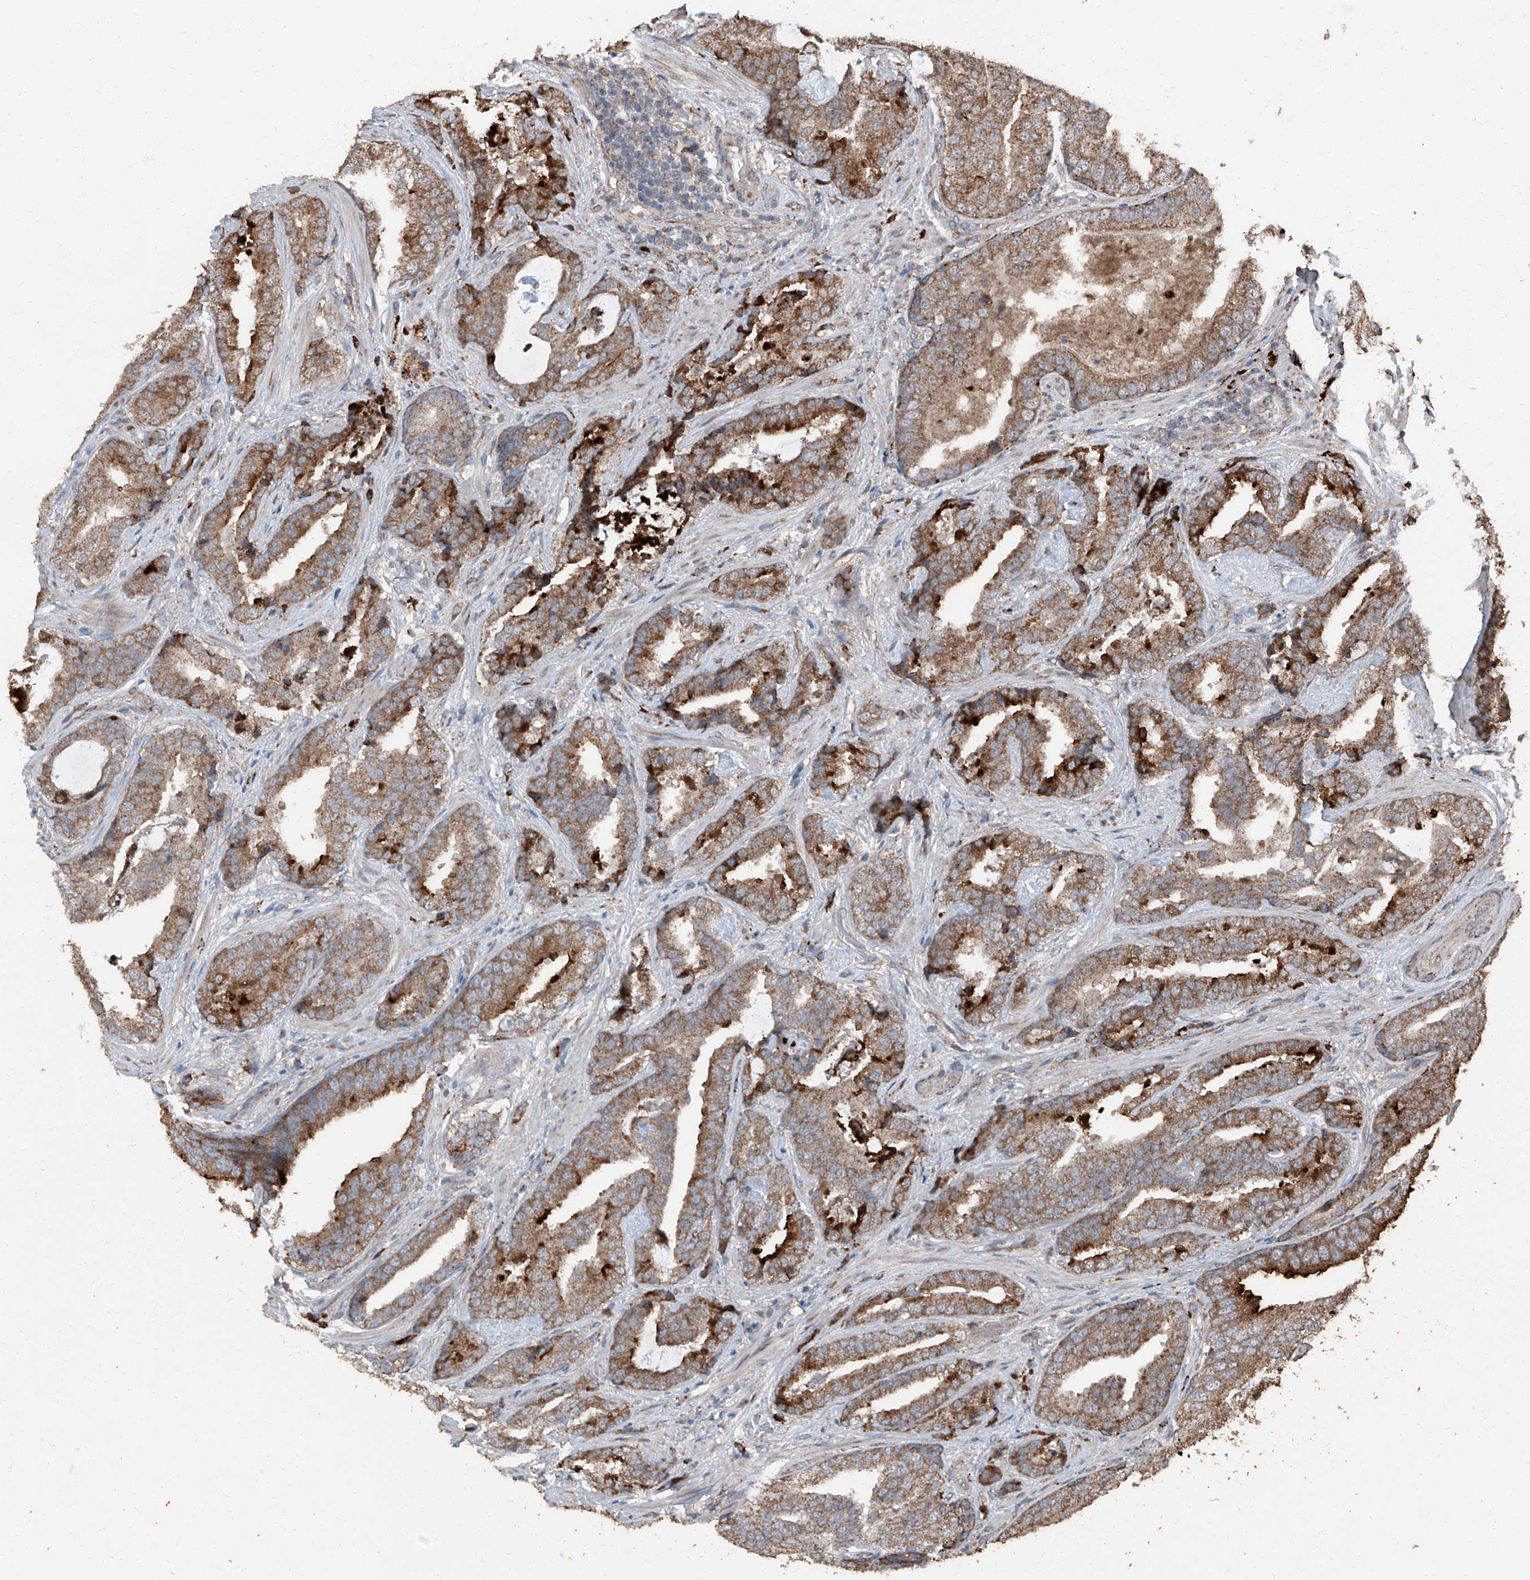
{"staining": {"intensity": "moderate", "quantity": ">75%", "location": "cytoplasmic/membranous"}, "tissue": "prostate cancer", "cell_type": "Tumor cells", "image_type": "cancer", "snomed": [{"axis": "morphology", "description": "Adenocarcinoma, Low grade"}, {"axis": "topography", "description": "Prostate"}], "caption": "High-power microscopy captured an immunohistochemistry photomicrograph of prostate cancer (adenocarcinoma (low-grade)), revealing moderate cytoplasmic/membranous staining in about >75% of tumor cells. The staining was performed using DAB, with brown indicating positive protein expression. Nuclei are stained blue with hematoxylin.", "gene": "LIMK1", "patient": {"sex": "male", "age": 67}}